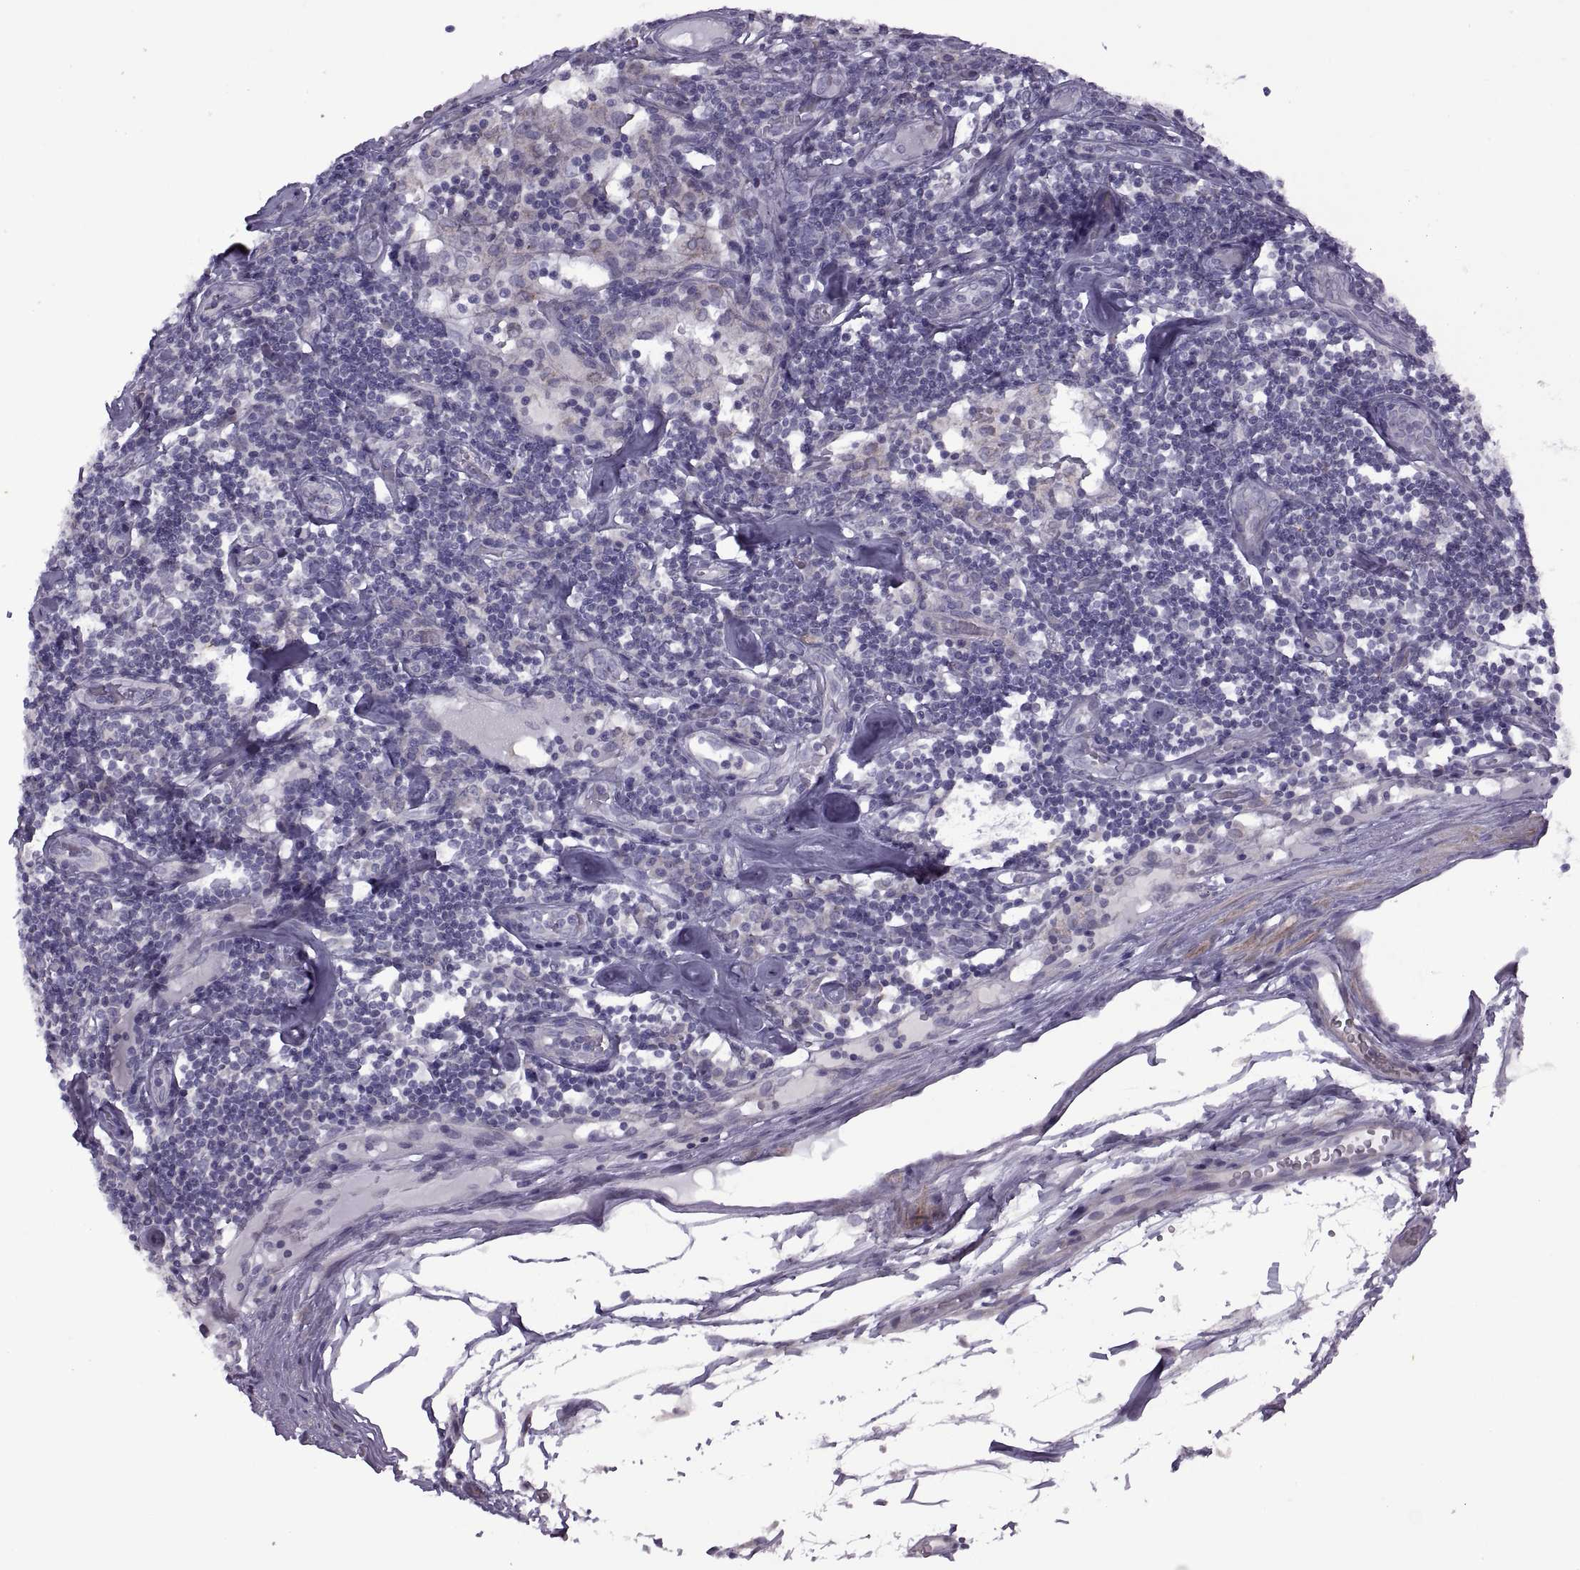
{"staining": {"intensity": "negative", "quantity": "none", "location": "none"}, "tissue": "melanoma", "cell_type": "Tumor cells", "image_type": "cancer", "snomed": [{"axis": "morphology", "description": "Malignant melanoma, Metastatic site"}, {"axis": "topography", "description": "Lymph node"}], "caption": "High power microscopy photomicrograph of an immunohistochemistry (IHC) micrograph of melanoma, revealing no significant expression in tumor cells.", "gene": "RIPK4", "patient": {"sex": "female", "age": 64}}